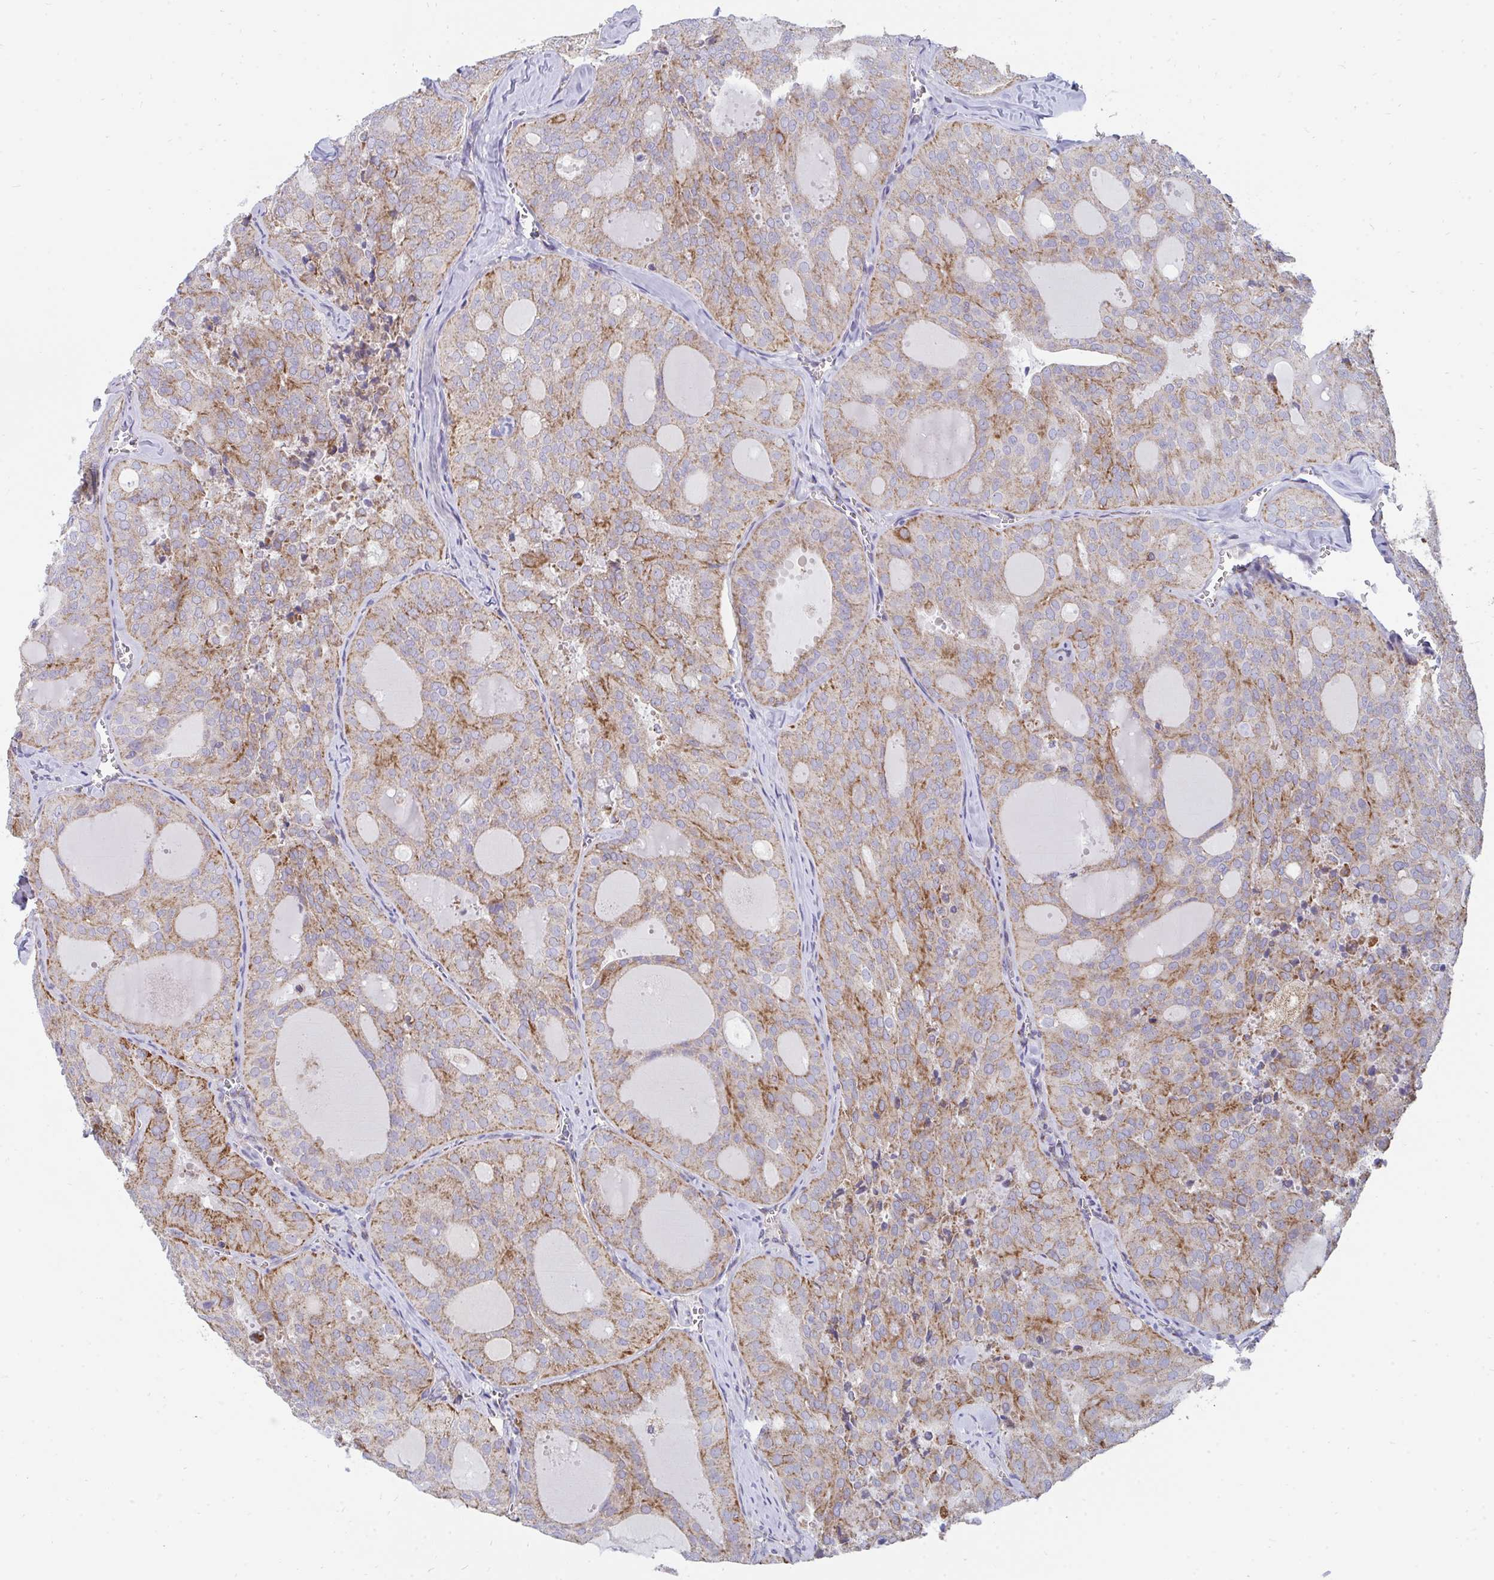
{"staining": {"intensity": "moderate", "quantity": "25%-75%", "location": "cytoplasmic/membranous"}, "tissue": "thyroid cancer", "cell_type": "Tumor cells", "image_type": "cancer", "snomed": [{"axis": "morphology", "description": "Follicular adenoma carcinoma, NOS"}, {"axis": "topography", "description": "Thyroid gland"}], "caption": "Human thyroid follicular adenoma carcinoma stained with a protein marker displays moderate staining in tumor cells.", "gene": "PC", "patient": {"sex": "male", "age": 75}}